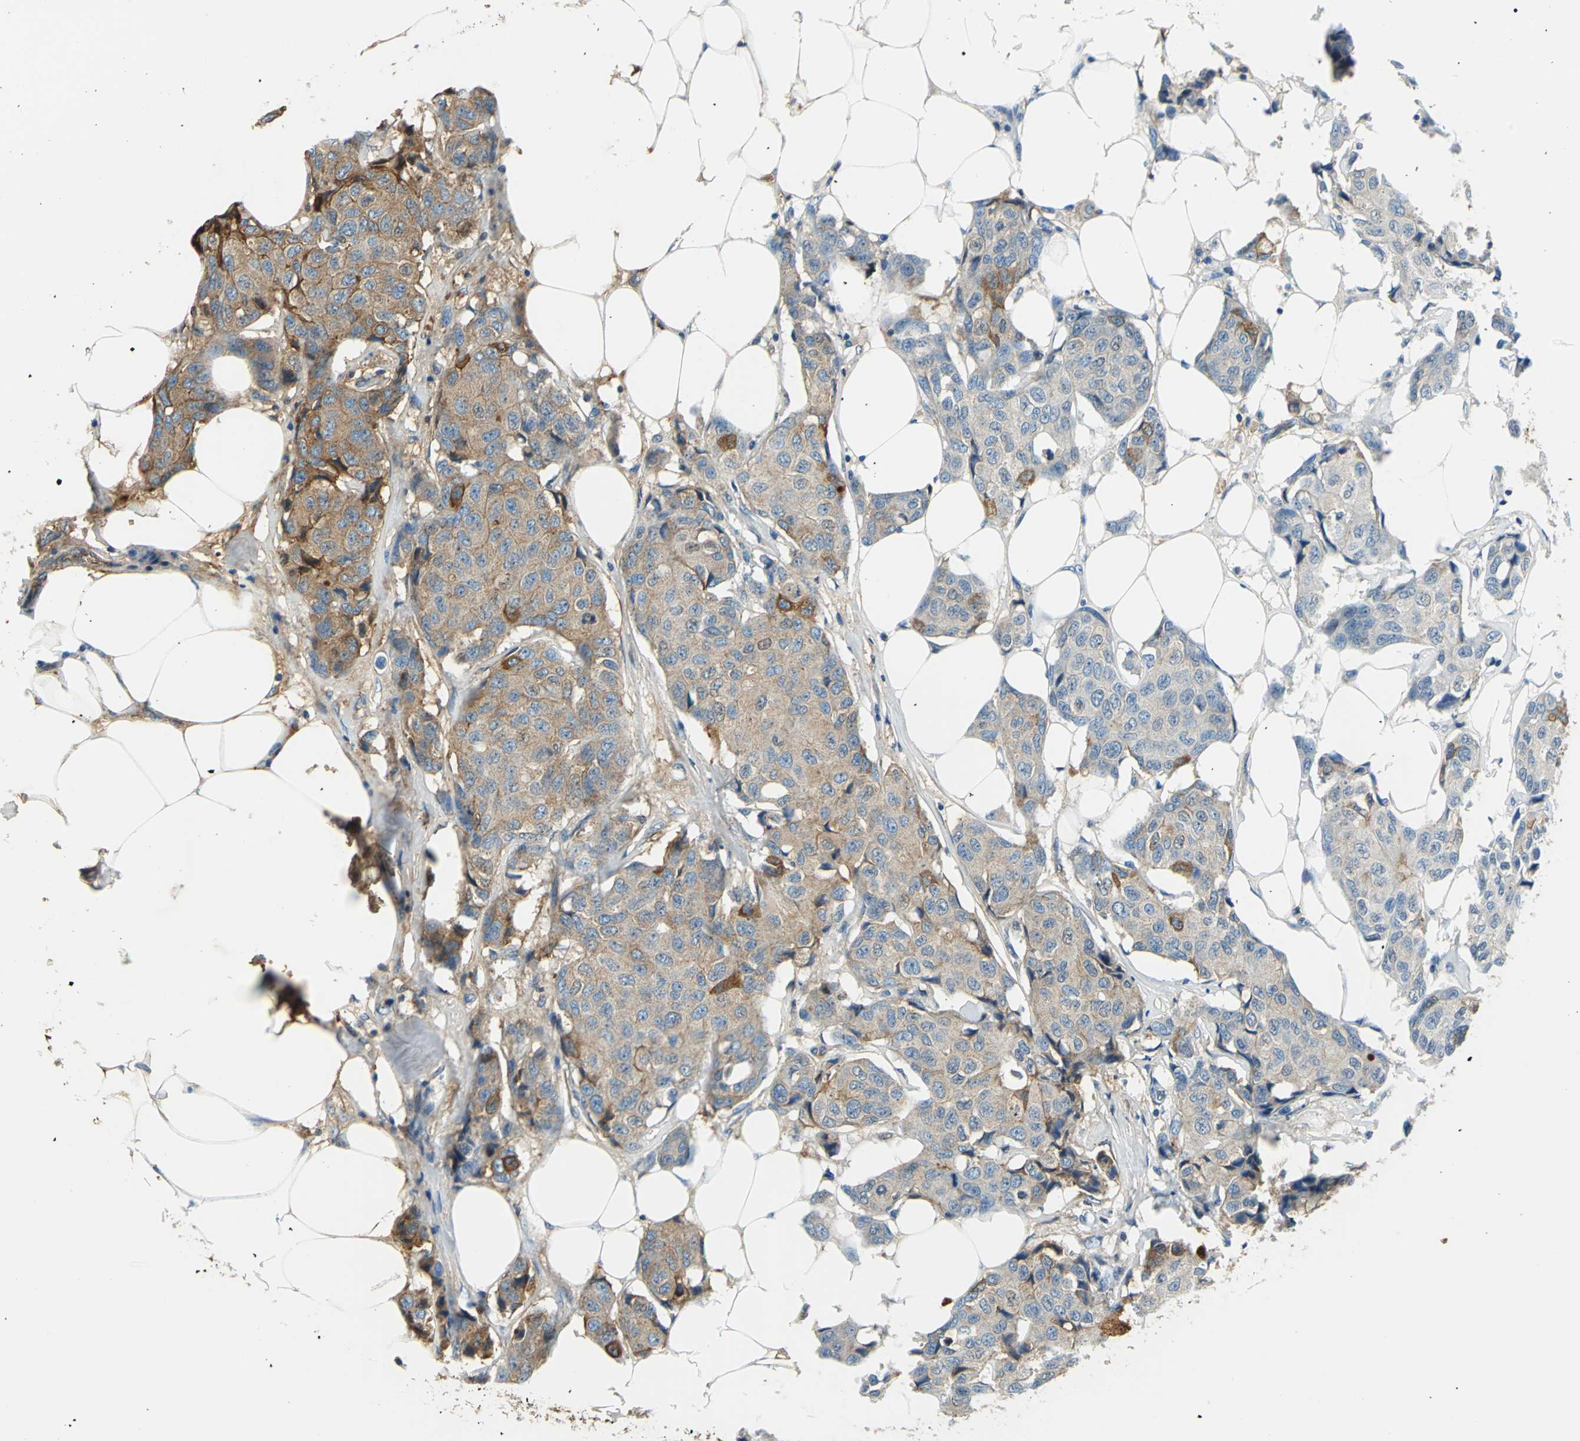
{"staining": {"intensity": "moderate", "quantity": ">75%", "location": "cytoplasmic/membranous"}, "tissue": "breast cancer", "cell_type": "Tumor cells", "image_type": "cancer", "snomed": [{"axis": "morphology", "description": "Duct carcinoma"}, {"axis": "topography", "description": "Breast"}], "caption": "Breast cancer (intraductal carcinoma) stained for a protein reveals moderate cytoplasmic/membranous positivity in tumor cells.", "gene": "ALB", "patient": {"sex": "female", "age": 80}}